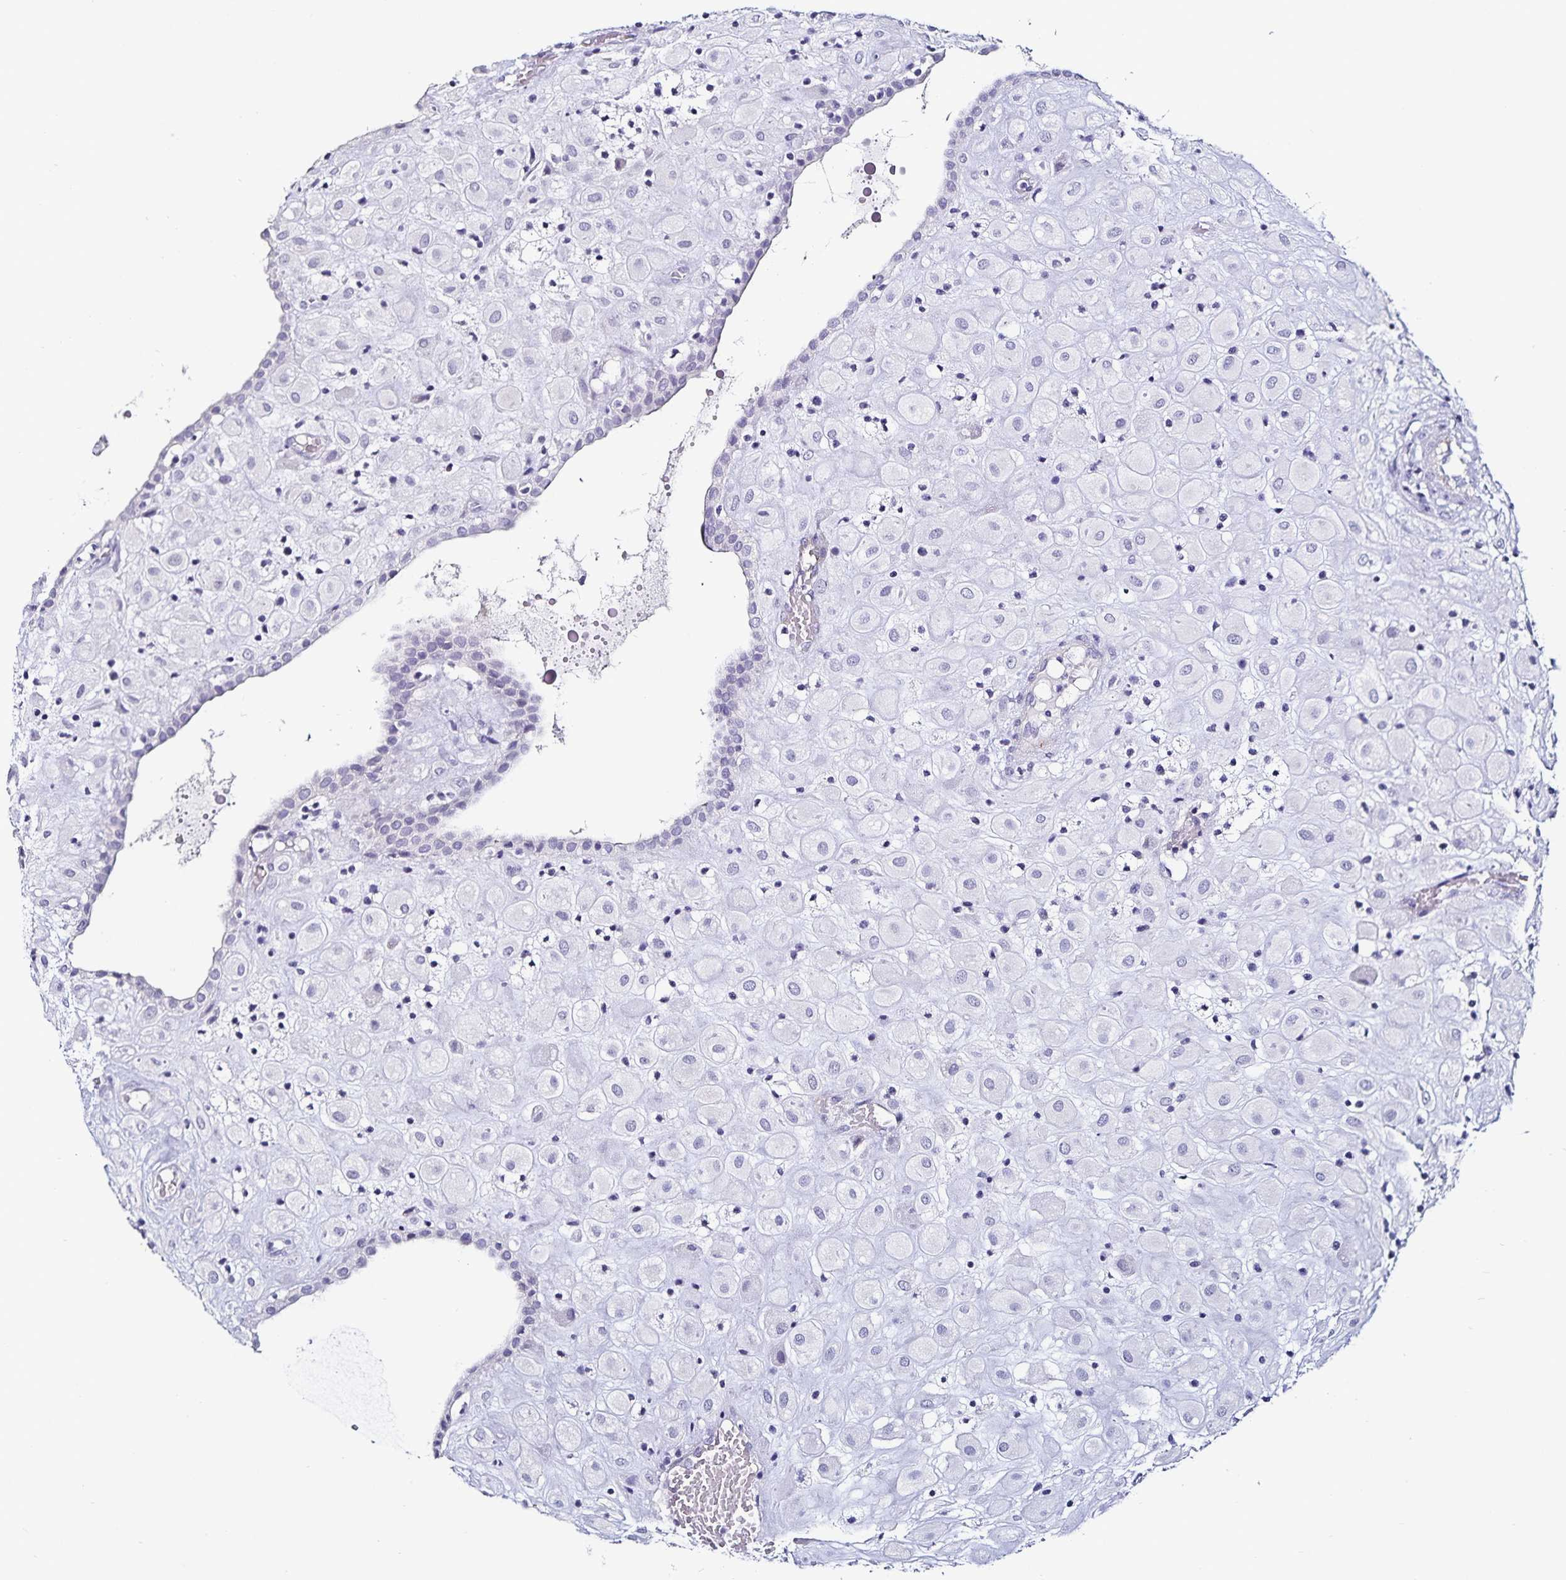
{"staining": {"intensity": "negative", "quantity": "none", "location": "none"}, "tissue": "placenta", "cell_type": "Decidual cells", "image_type": "normal", "snomed": [{"axis": "morphology", "description": "Normal tissue, NOS"}, {"axis": "topography", "description": "Placenta"}], "caption": "The micrograph reveals no staining of decidual cells in unremarkable placenta.", "gene": "TSPAN7", "patient": {"sex": "female", "age": 24}}